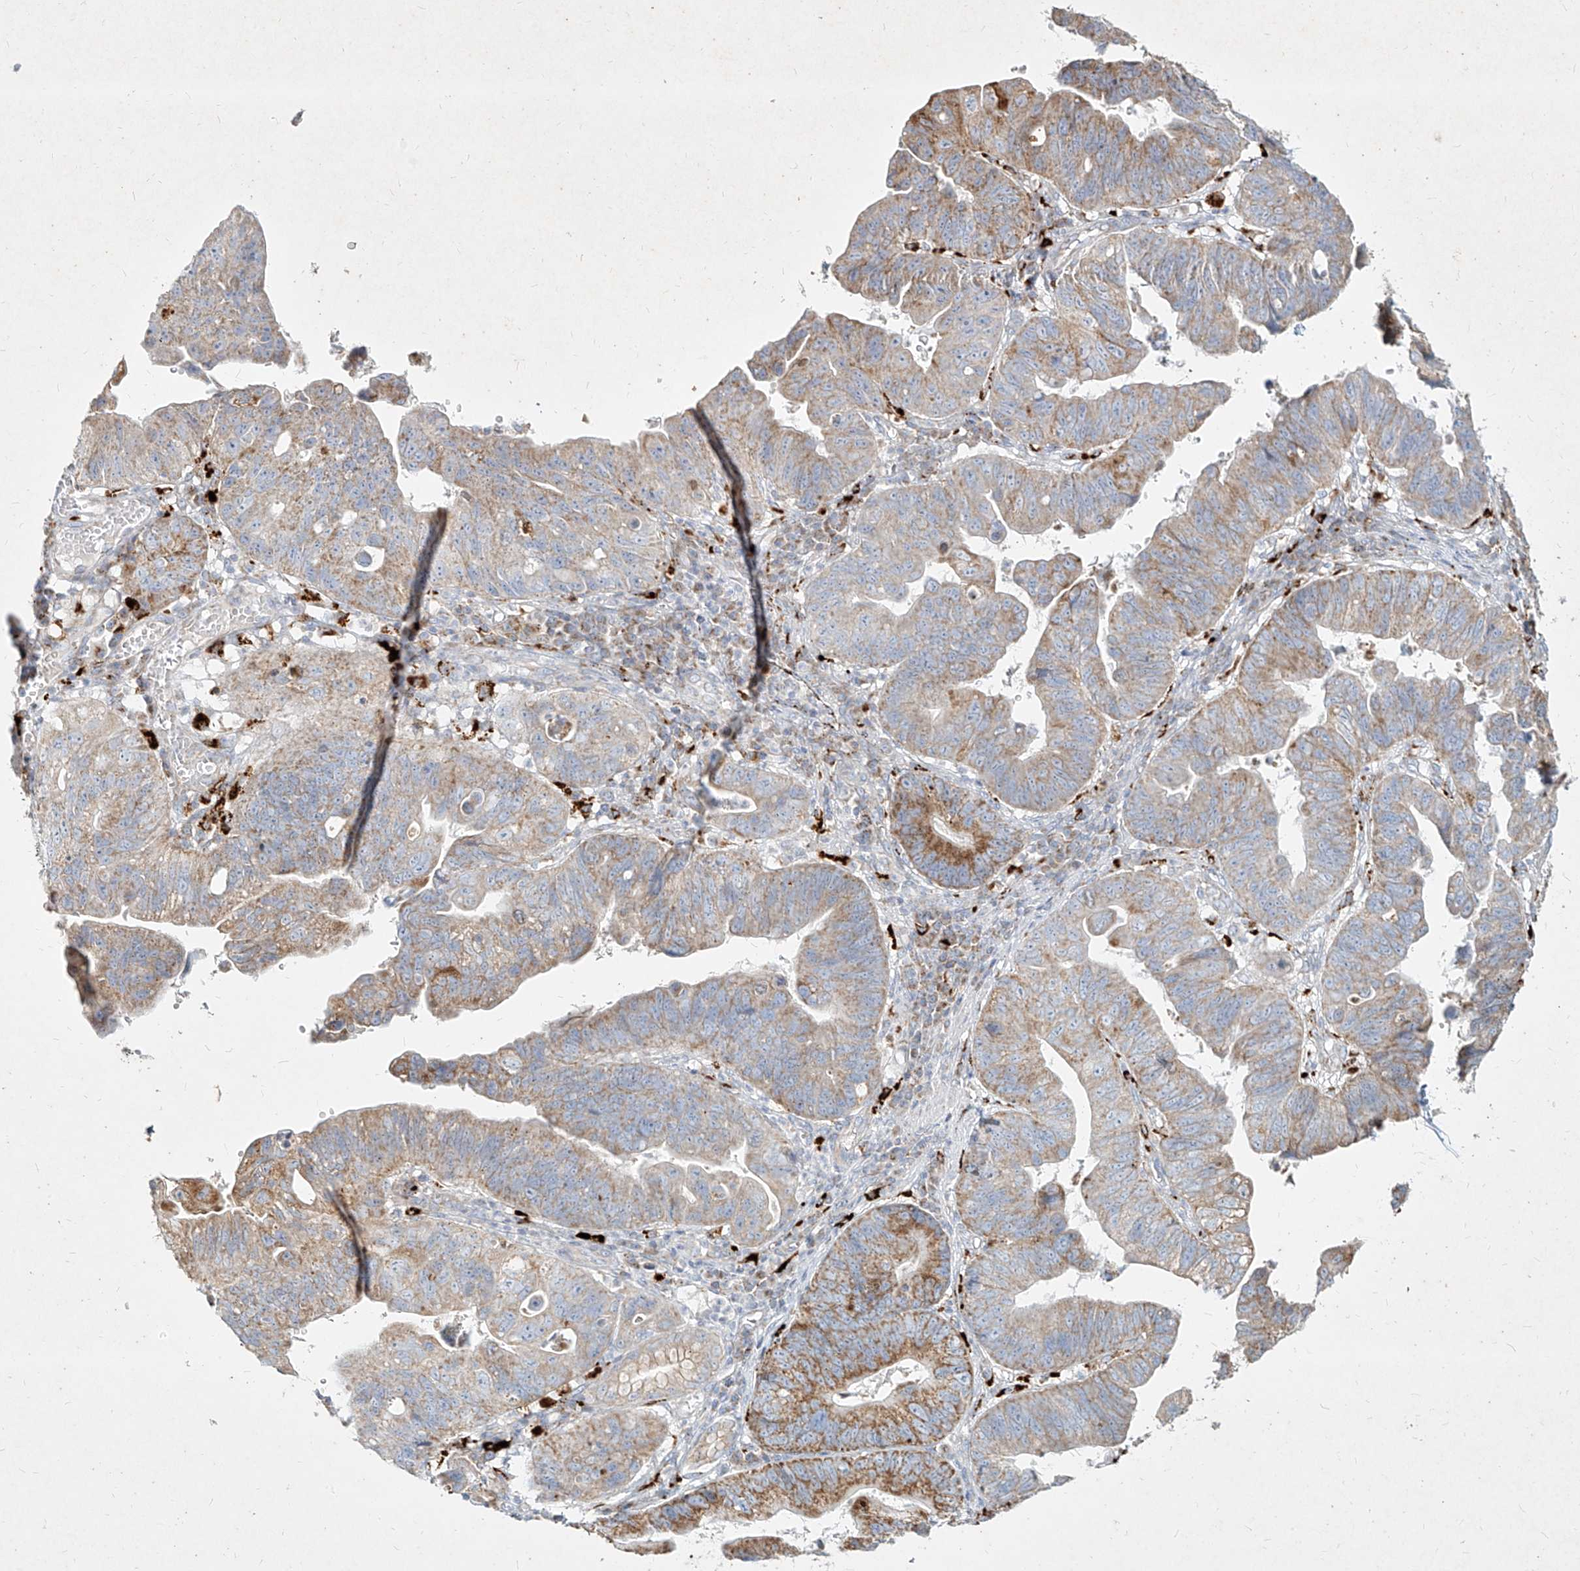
{"staining": {"intensity": "moderate", "quantity": "25%-75%", "location": "cytoplasmic/membranous"}, "tissue": "stomach cancer", "cell_type": "Tumor cells", "image_type": "cancer", "snomed": [{"axis": "morphology", "description": "Adenocarcinoma, NOS"}, {"axis": "topography", "description": "Stomach"}], "caption": "This photomicrograph exhibits immunohistochemistry (IHC) staining of stomach cancer, with medium moderate cytoplasmic/membranous expression in about 25%-75% of tumor cells.", "gene": "MTX2", "patient": {"sex": "male", "age": 59}}